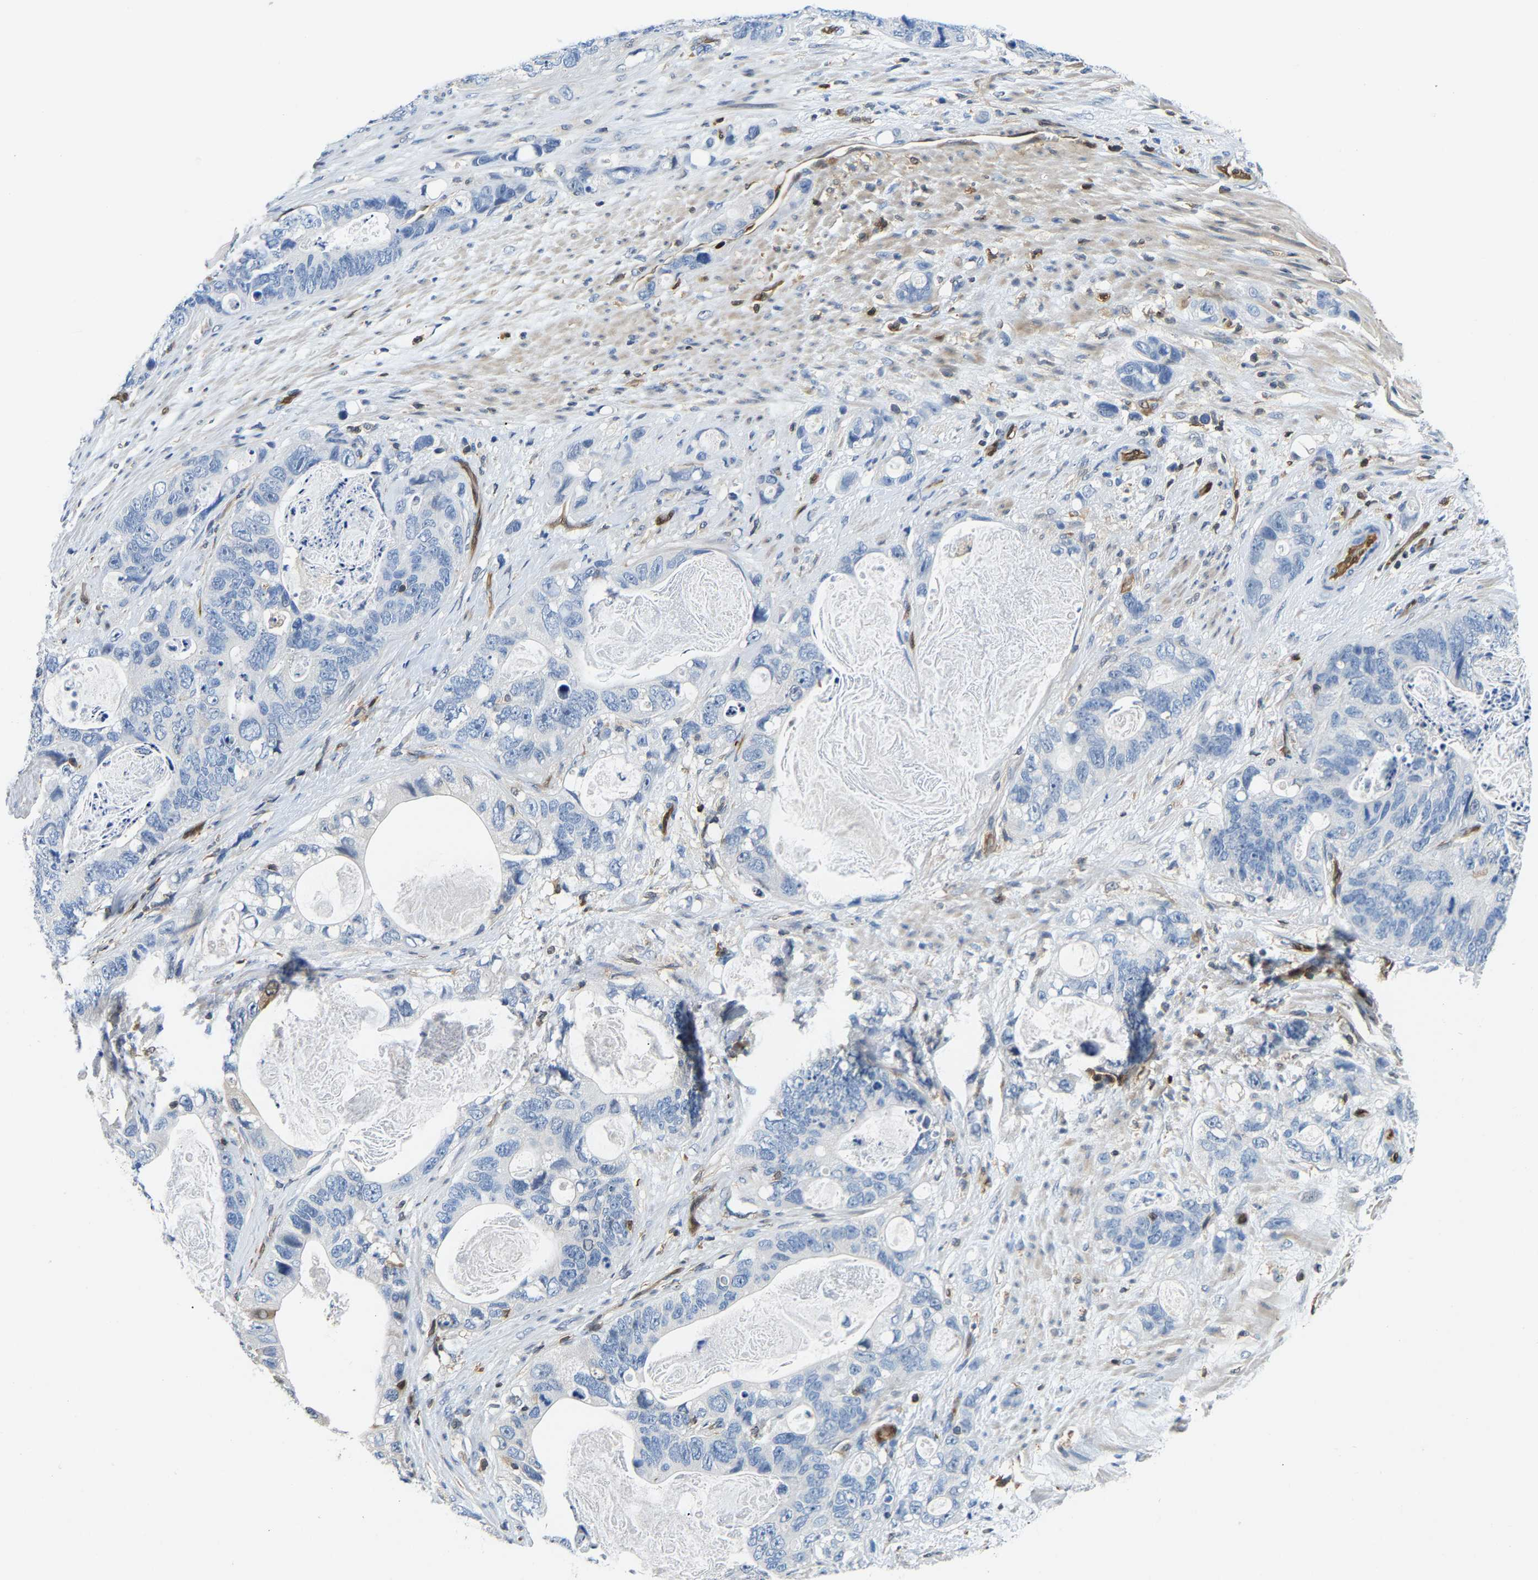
{"staining": {"intensity": "negative", "quantity": "none", "location": "none"}, "tissue": "stomach cancer", "cell_type": "Tumor cells", "image_type": "cancer", "snomed": [{"axis": "morphology", "description": "Normal tissue, NOS"}, {"axis": "morphology", "description": "Adenocarcinoma, NOS"}, {"axis": "topography", "description": "Stomach"}], "caption": "Immunohistochemistry (IHC) photomicrograph of neoplastic tissue: human stomach cancer stained with DAB (3,3'-diaminobenzidine) exhibits no significant protein staining in tumor cells.", "gene": "GIMAP7", "patient": {"sex": "female", "age": 89}}